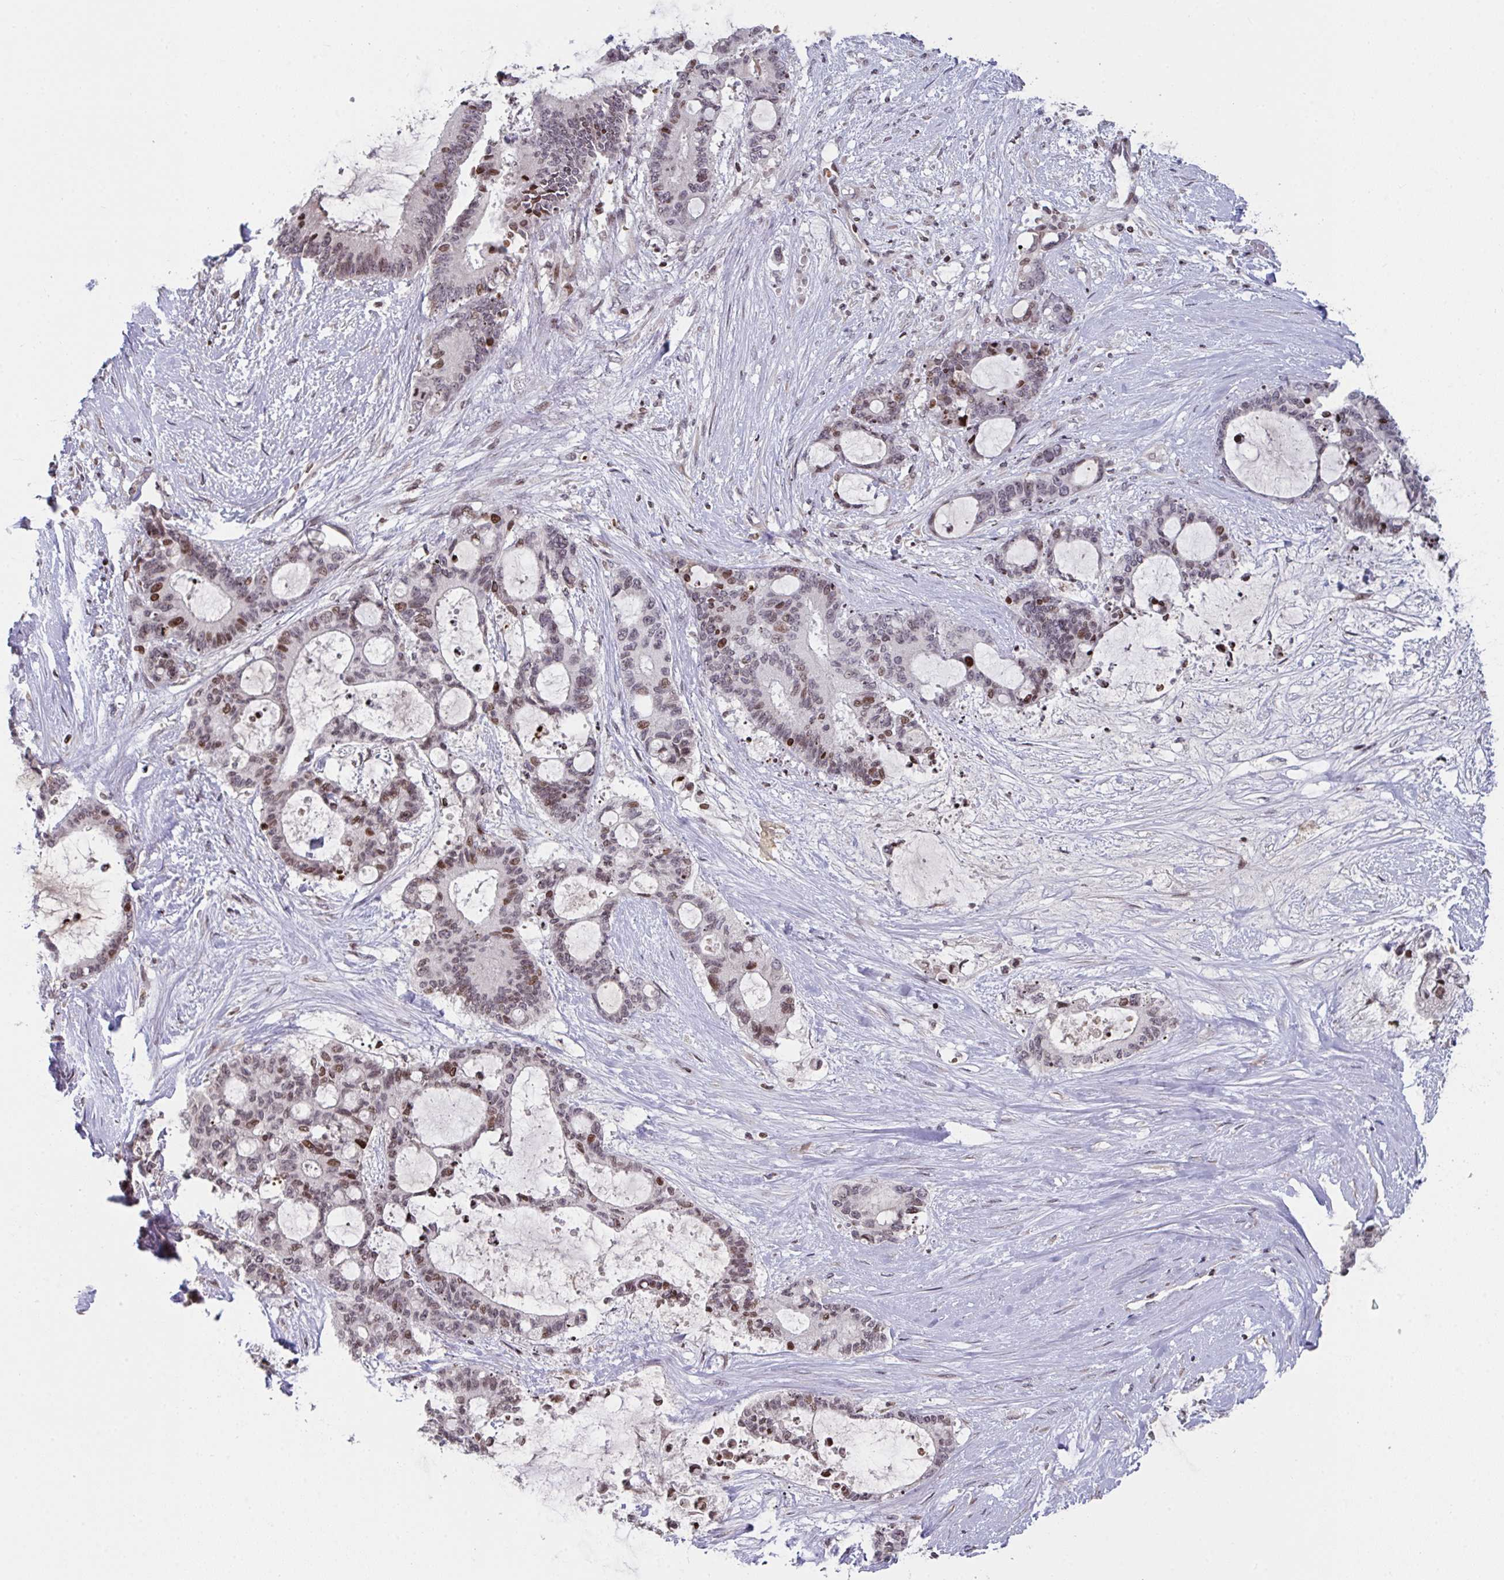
{"staining": {"intensity": "moderate", "quantity": "25%-75%", "location": "nuclear"}, "tissue": "liver cancer", "cell_type": "Tumor cells", "image_type": "cancer", "snomed": [{"axis": "morphology", "description": "Normal tissue, NOS"}, {"axis": "morphology", "description": "Cholangiocarcinoma"}, {"axis": "topography", "description": "Liver"}, {"axis": "topography", "description": "Peripheral nerve tissue"}], "caption": "A photomicrograph of human liver cholangiocarcinoma stained for a protein reveals moderate nuclear brown staining in tumor cells. (DAB (3,3'-diaminobenzidine) IHC, brown staining for protein, blue staining for nuclei).", "gene": "PCDHB8", "patient": {"sex": "female", "age": 73}}